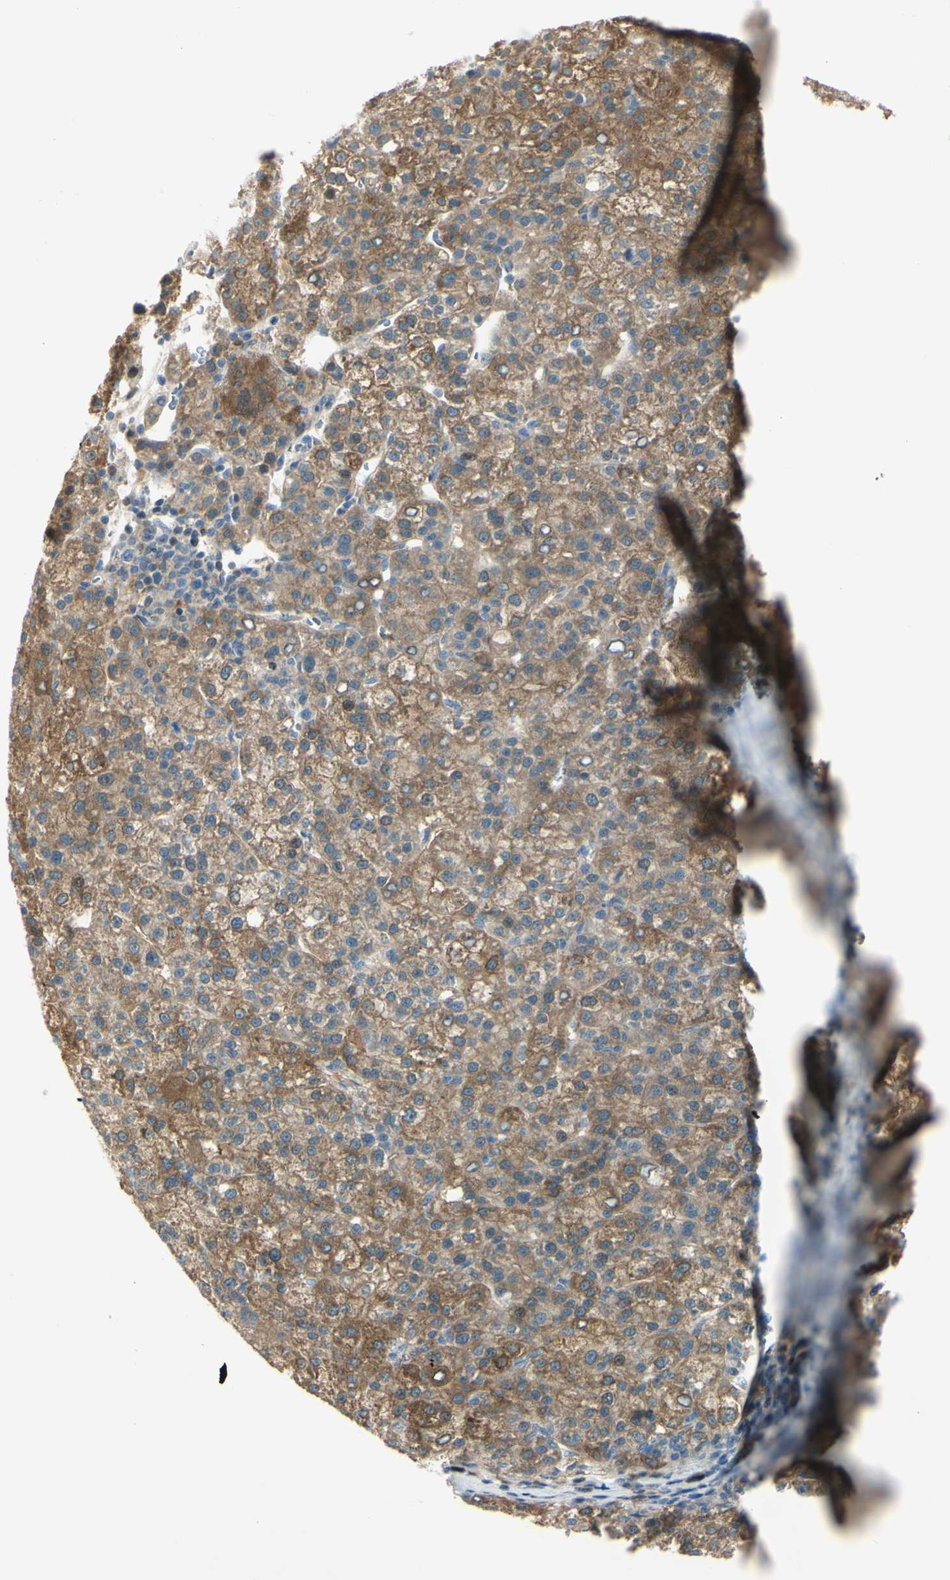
{"staining": {"intensity": "moderate", "quantity": ">75%", "location": "cytoplasmic/membranous"}, "tissue": "liver cancer", "cell_type": "Tumor cells", "image_type": "cancer", "snomed": [{"axis": "morphology", "description": "Carcinoma, Hepatocellular, NOS"}, {"axis": "topography", "description": "Liver"}], "caption": "This is an image of immunohistochemistry staining of liver cancer, which shows moderate staining in the cytoplasmic/membranous of tumor cells.", "gene": "C1orf159", "patient": {"sex": "female", "age": 58}}